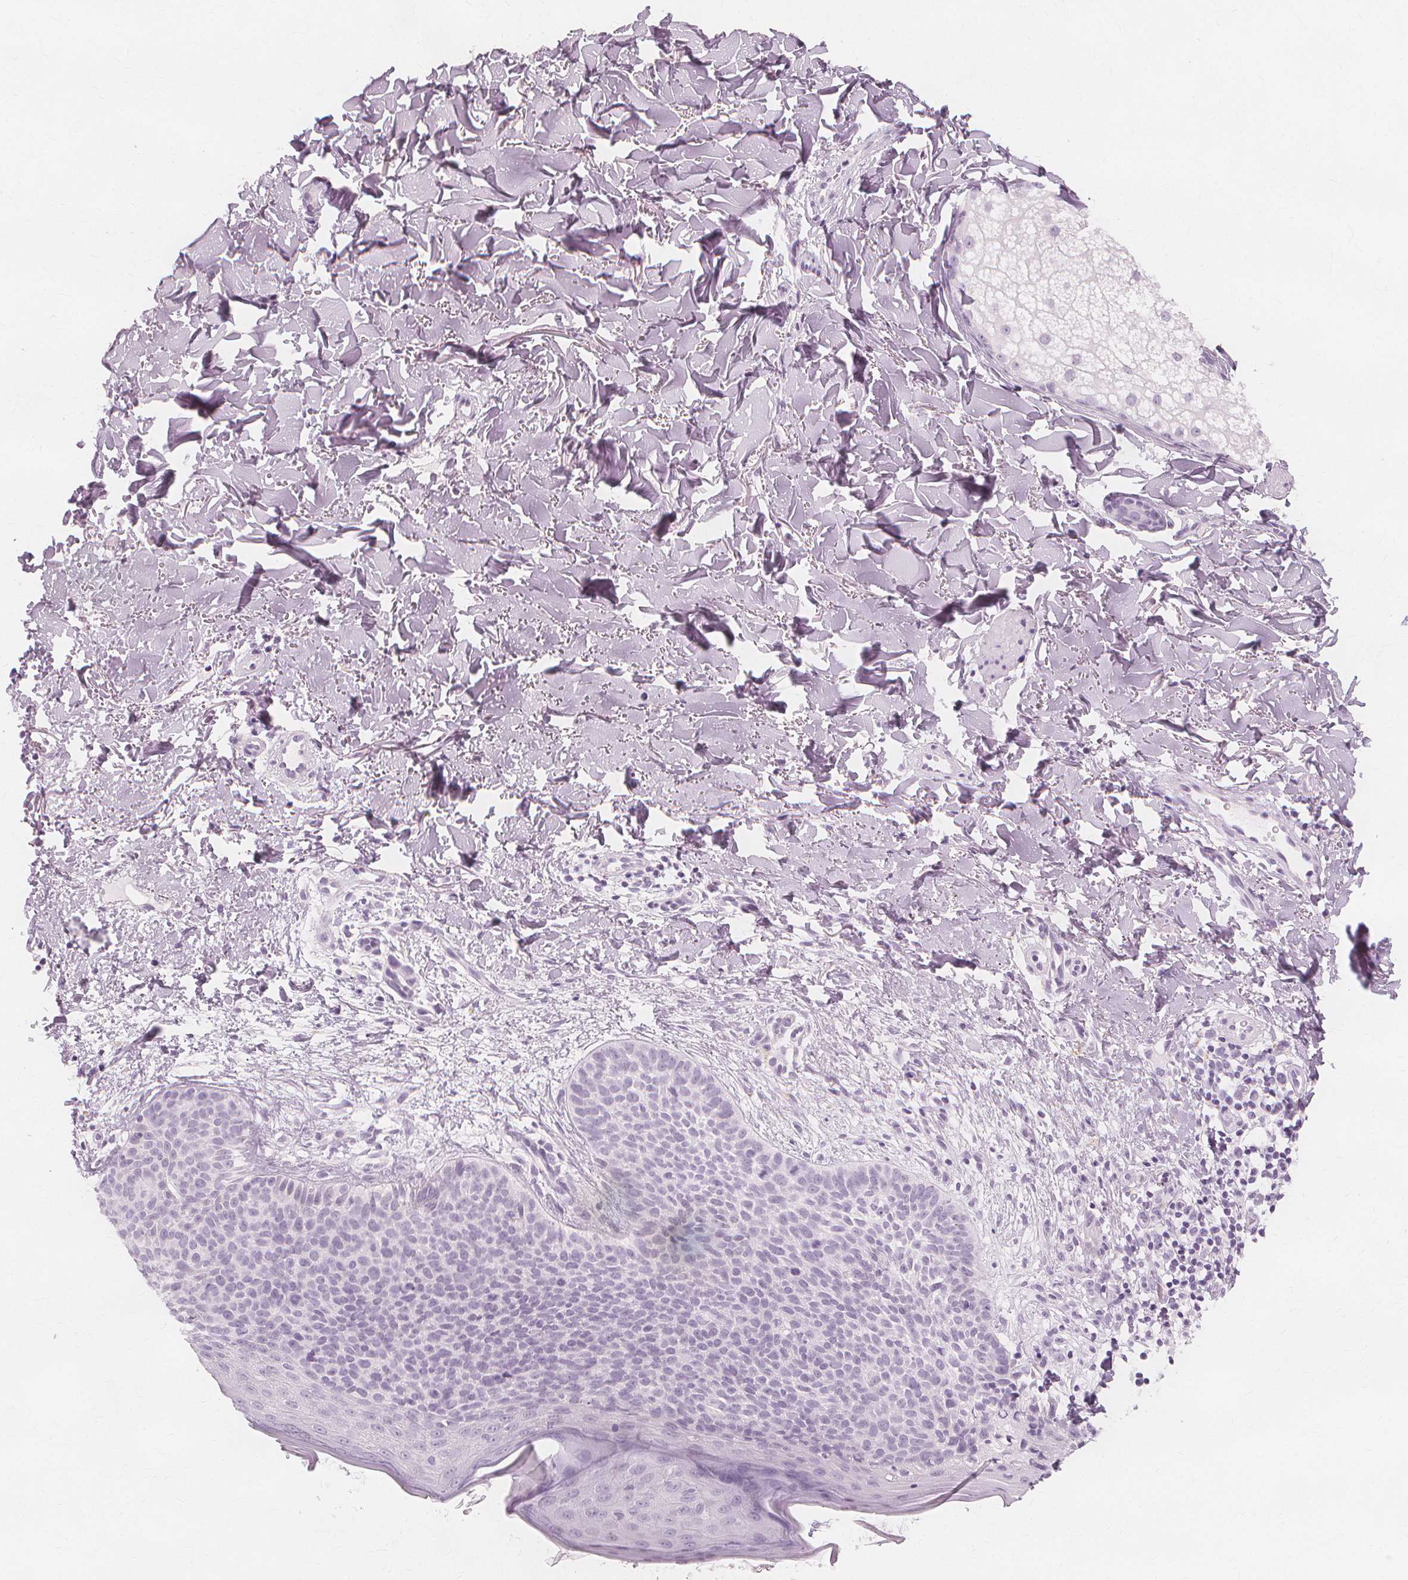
{"staining": {"intensity": "negative", "quantity": "none", "location": "none"}, "tissue": "skin cancer", "cell_type": "Tumor cells", "image_type": "cancer", "snomed": [{"axis": "morphology", "description": "Basal cell carcinoma"}, {"axis": "topography", "description": "Skin"}], "caption": "Tumor cells show no significant protein expression in basal cell carcinoma (skin).", "gene": "TFF1", "patient": {"sex": "male", "age": 57}}